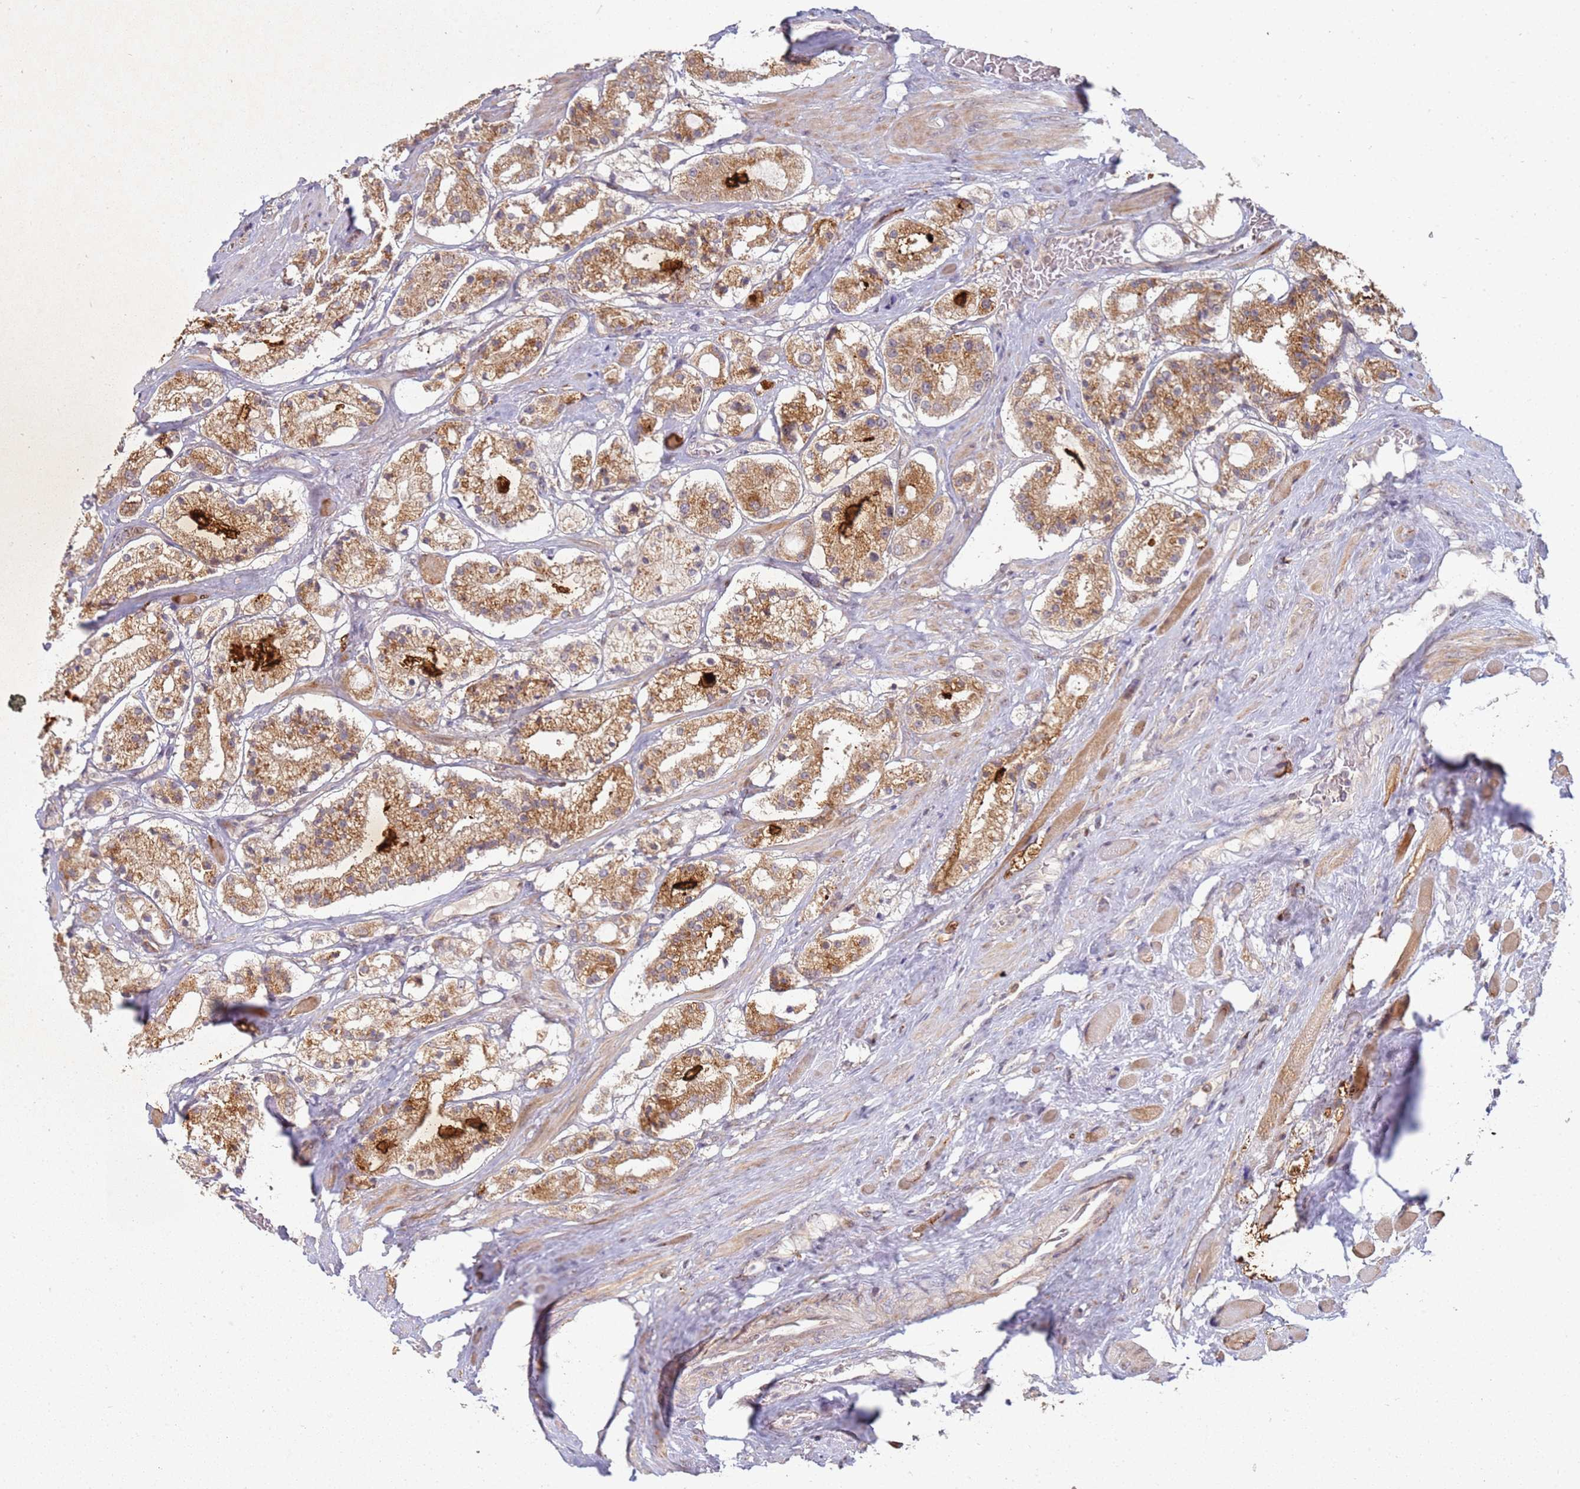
{"staining": {"intensity": "moderate", "quantity": ">75%", "location": "cytoplasmic/membranous"}, "tissue": "prostate cancer", "cell_type": "Tumor cells", "image_type": "cancer", "snomed": [{"axis": "morphology", "description": "Adenocarcinoma, High grade"}, {"axis": "topography", "description": "Prostate"}], "caption": "High-grade adenocarcinoma (prostate) stained for a protein (brown) exhibits moderate cytoplasmic/membranous positive expression in approximately >75% of tumor cells.", "gene": "MPEG1", "patient": {"sex": "male", "age": 64}}